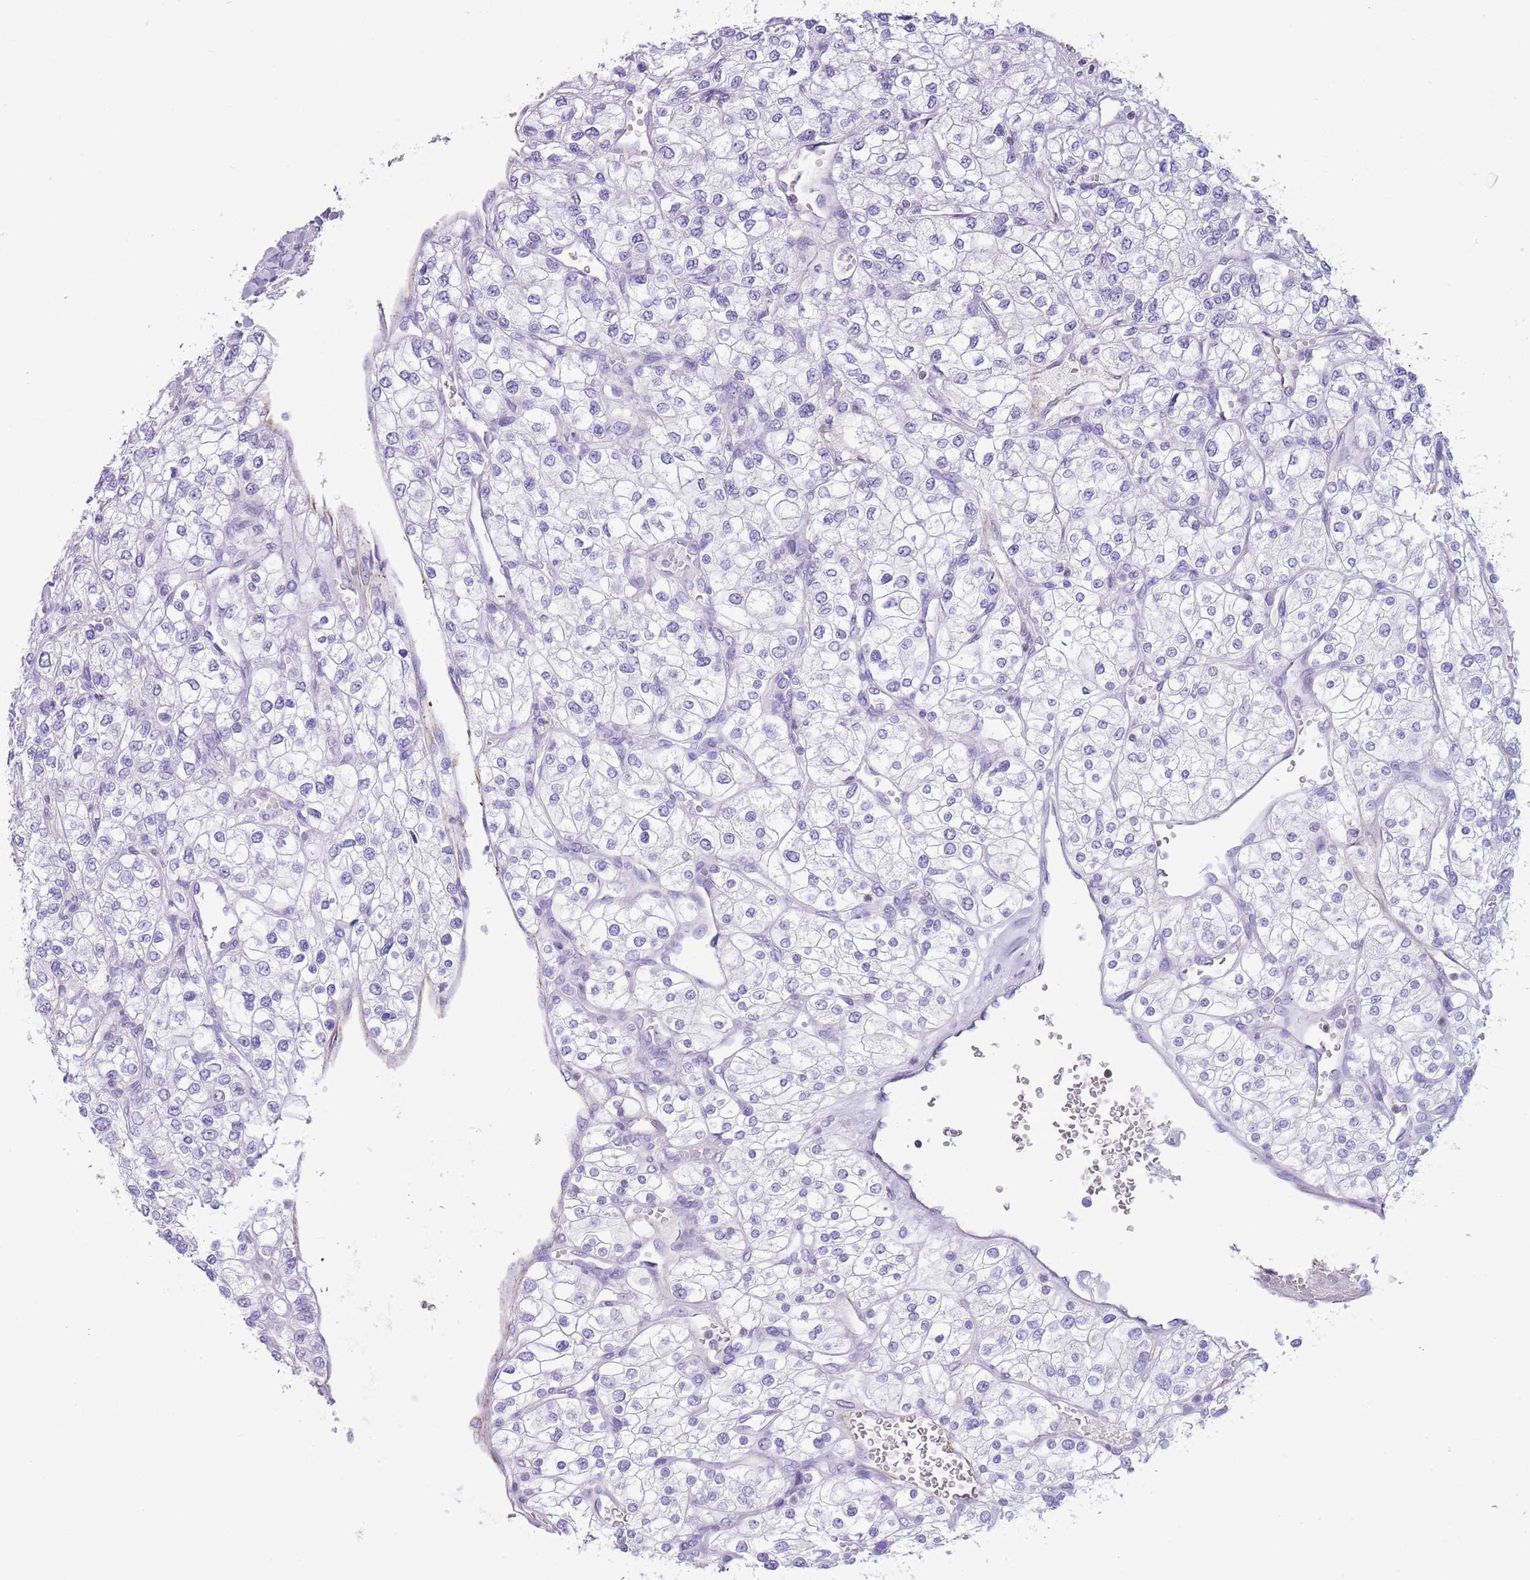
{"staining": {"intensity": "negative", "quantity": "none", "location": "none"}, "tissue": "renal cancer", "cell_type": "Tumor cells", "image_type": "cancer", "snomed": [{"axis": "morphology", "description": "Adenocarcinoma, NOS"}, {"axis": "topography", "description": "Kidney"}], "caption": "Micrograph shows no significant protein expression in tumor cells of renal cancer (adenocarcinoma).", "gene": "BCL11B", "patient": {"sex": "male", "age": 80}}